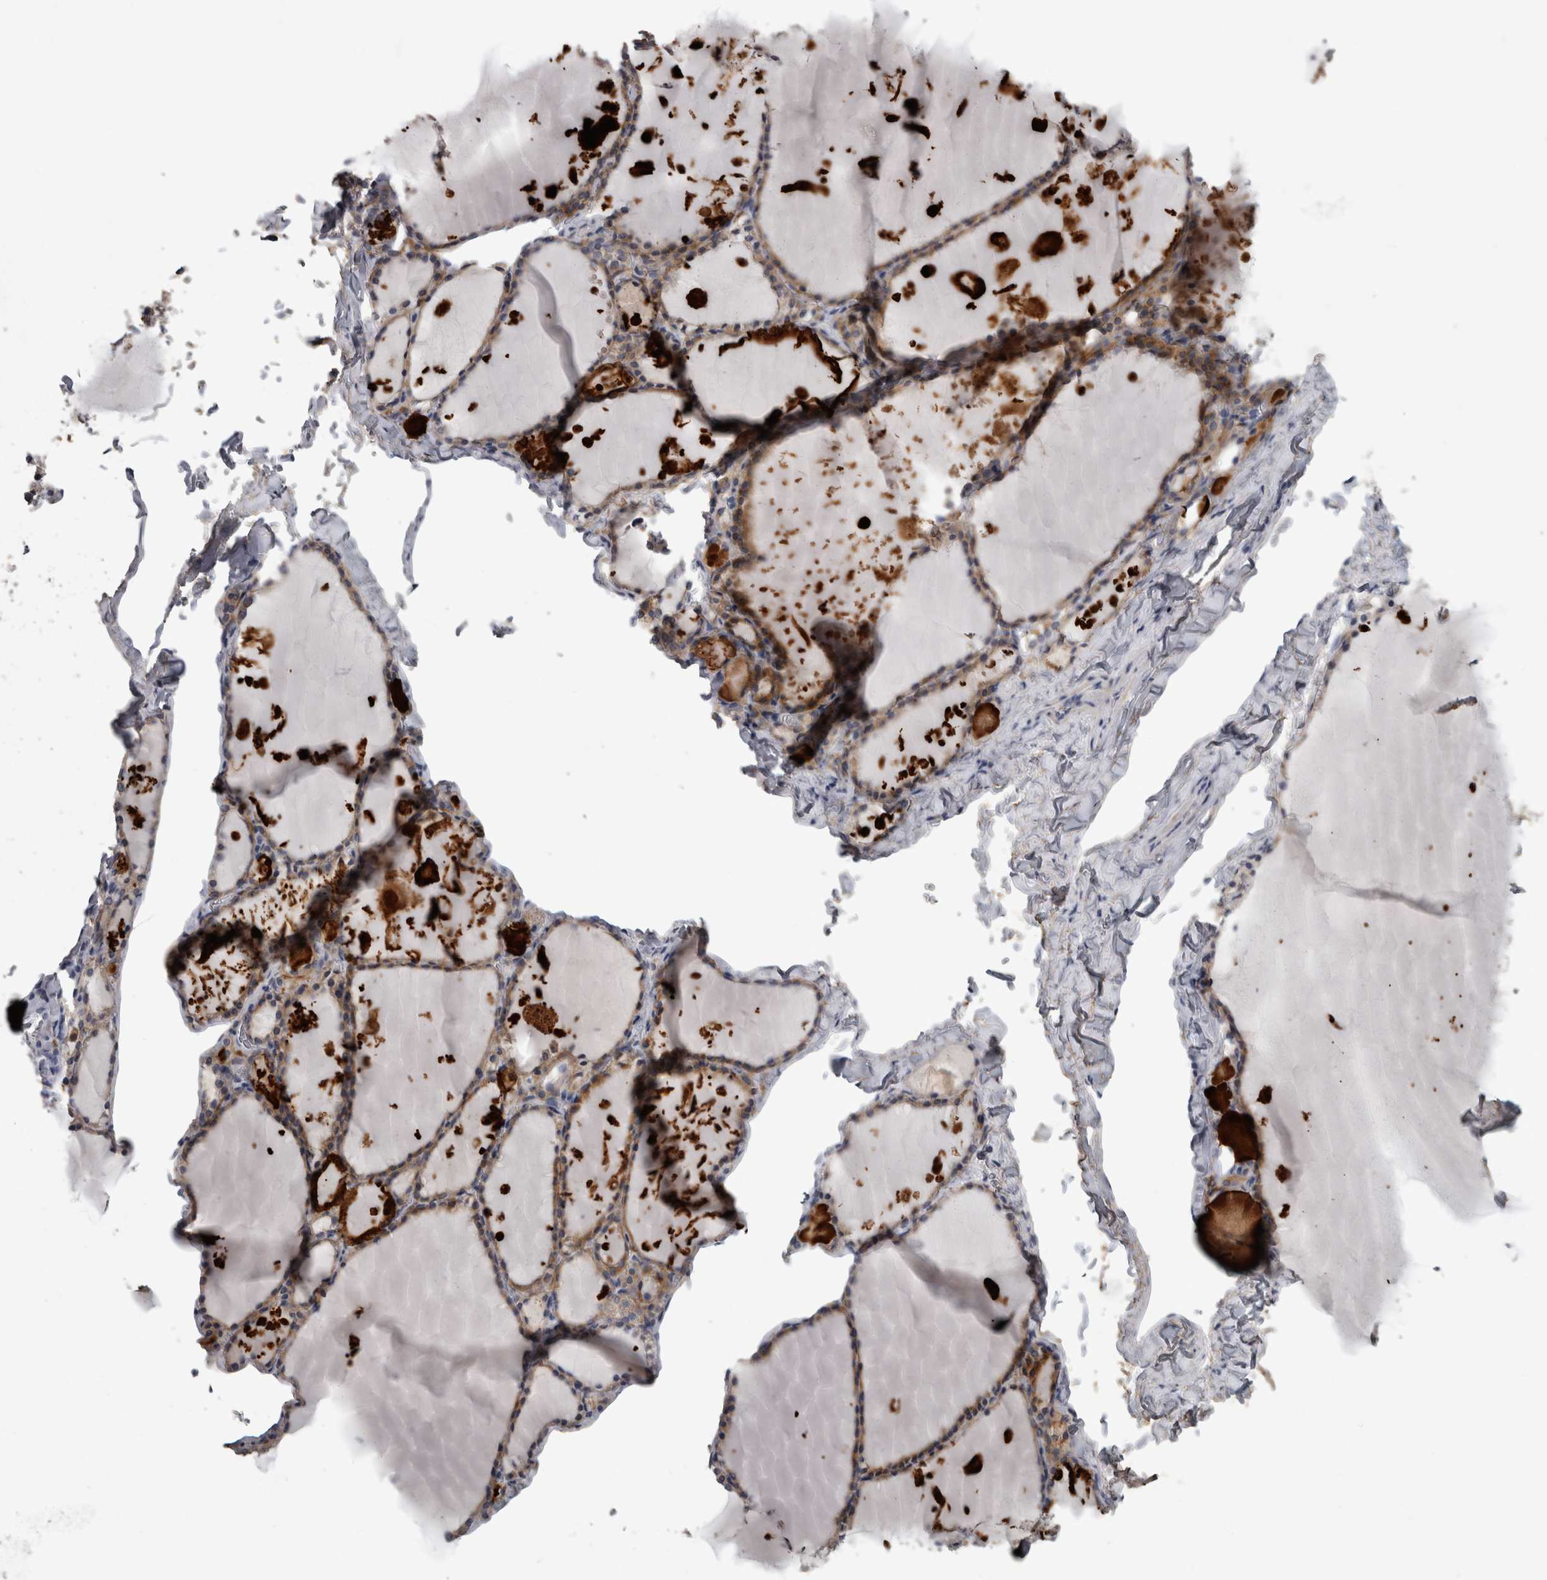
{"staining": {"intensity": "moderate", "quantity": ">75%", "location": "cytoplasmic/membranous"}, "tissue": "thyroid gland", "cell_type": "Glandular cells", "image_type": "normal", "snomed": [{"axis": "morphology", "description": "Normal tissue, NOS"}, {"axis": "topography", "description": "Thyroid gland"}], "caption": "An image showing moderate cytoplasmic/membranous positivity in approximately >75% of glandular cells in benign thyroid gland, as visualized by brown immunohistochemical staining.", "gene": "EFEMP2", "patient": {"sex": "male", "age": 56}}